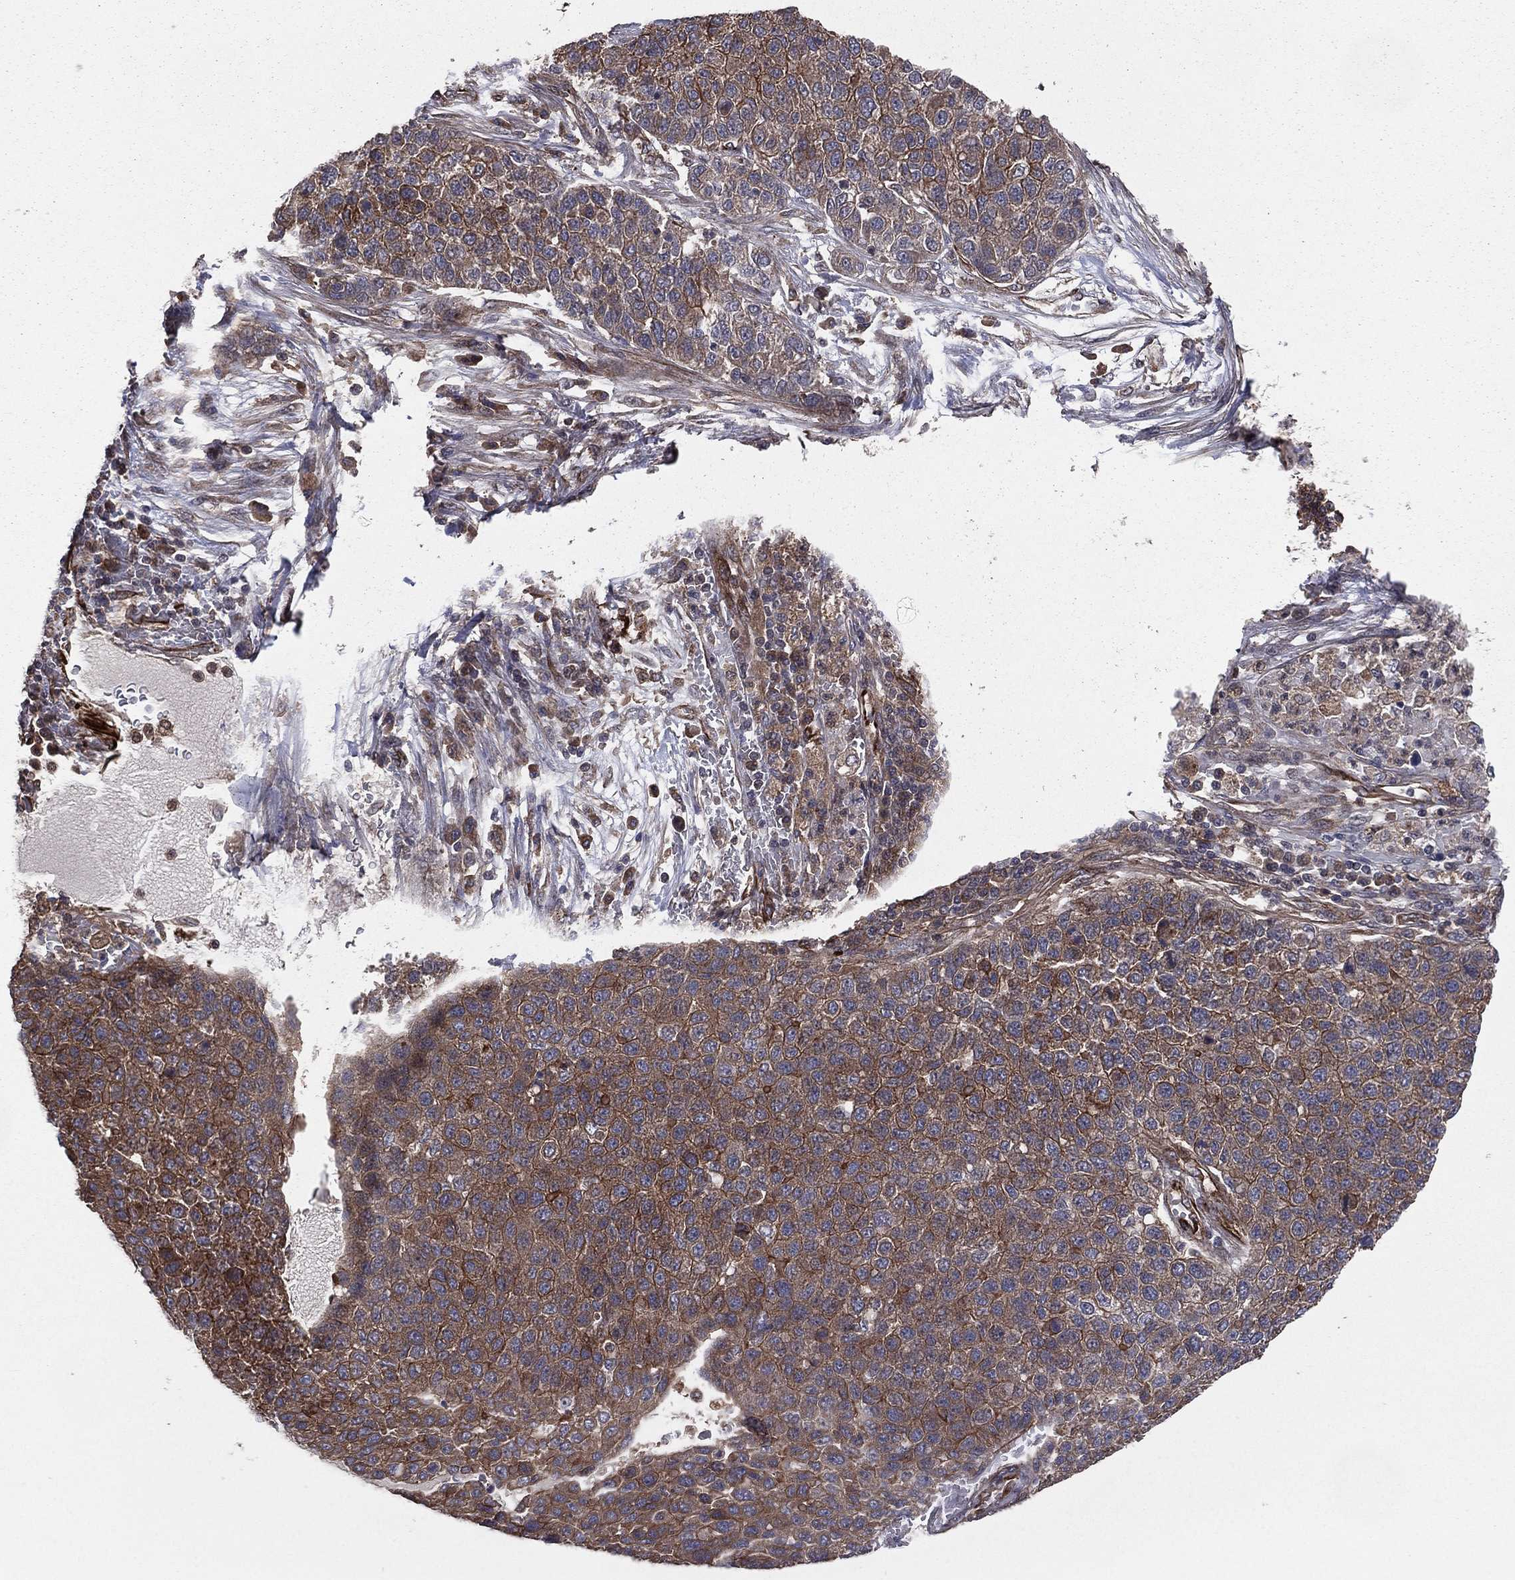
{"staining": {"intensity": "moderate", "quantity": "25%-75%", "location": "cytoplasmic/membranous"}, "tissue": "pancreatic cancer", "cell_type": "Tumor cells", "image_type": "cancer", "snomed": [{"axis": "morphology", "description": "Adenocarcinoma, NOS"}, {"axis": "topography", "description": "Pancreas"}], "caption": "Moderate cytoplasmic/membranous expression is appreciated in approximately 25%-75% of tumor cells in adenocarcinoma (pancreatic).", "gene": "CERT1", "patient": {"sex": "female", "age": 61}}